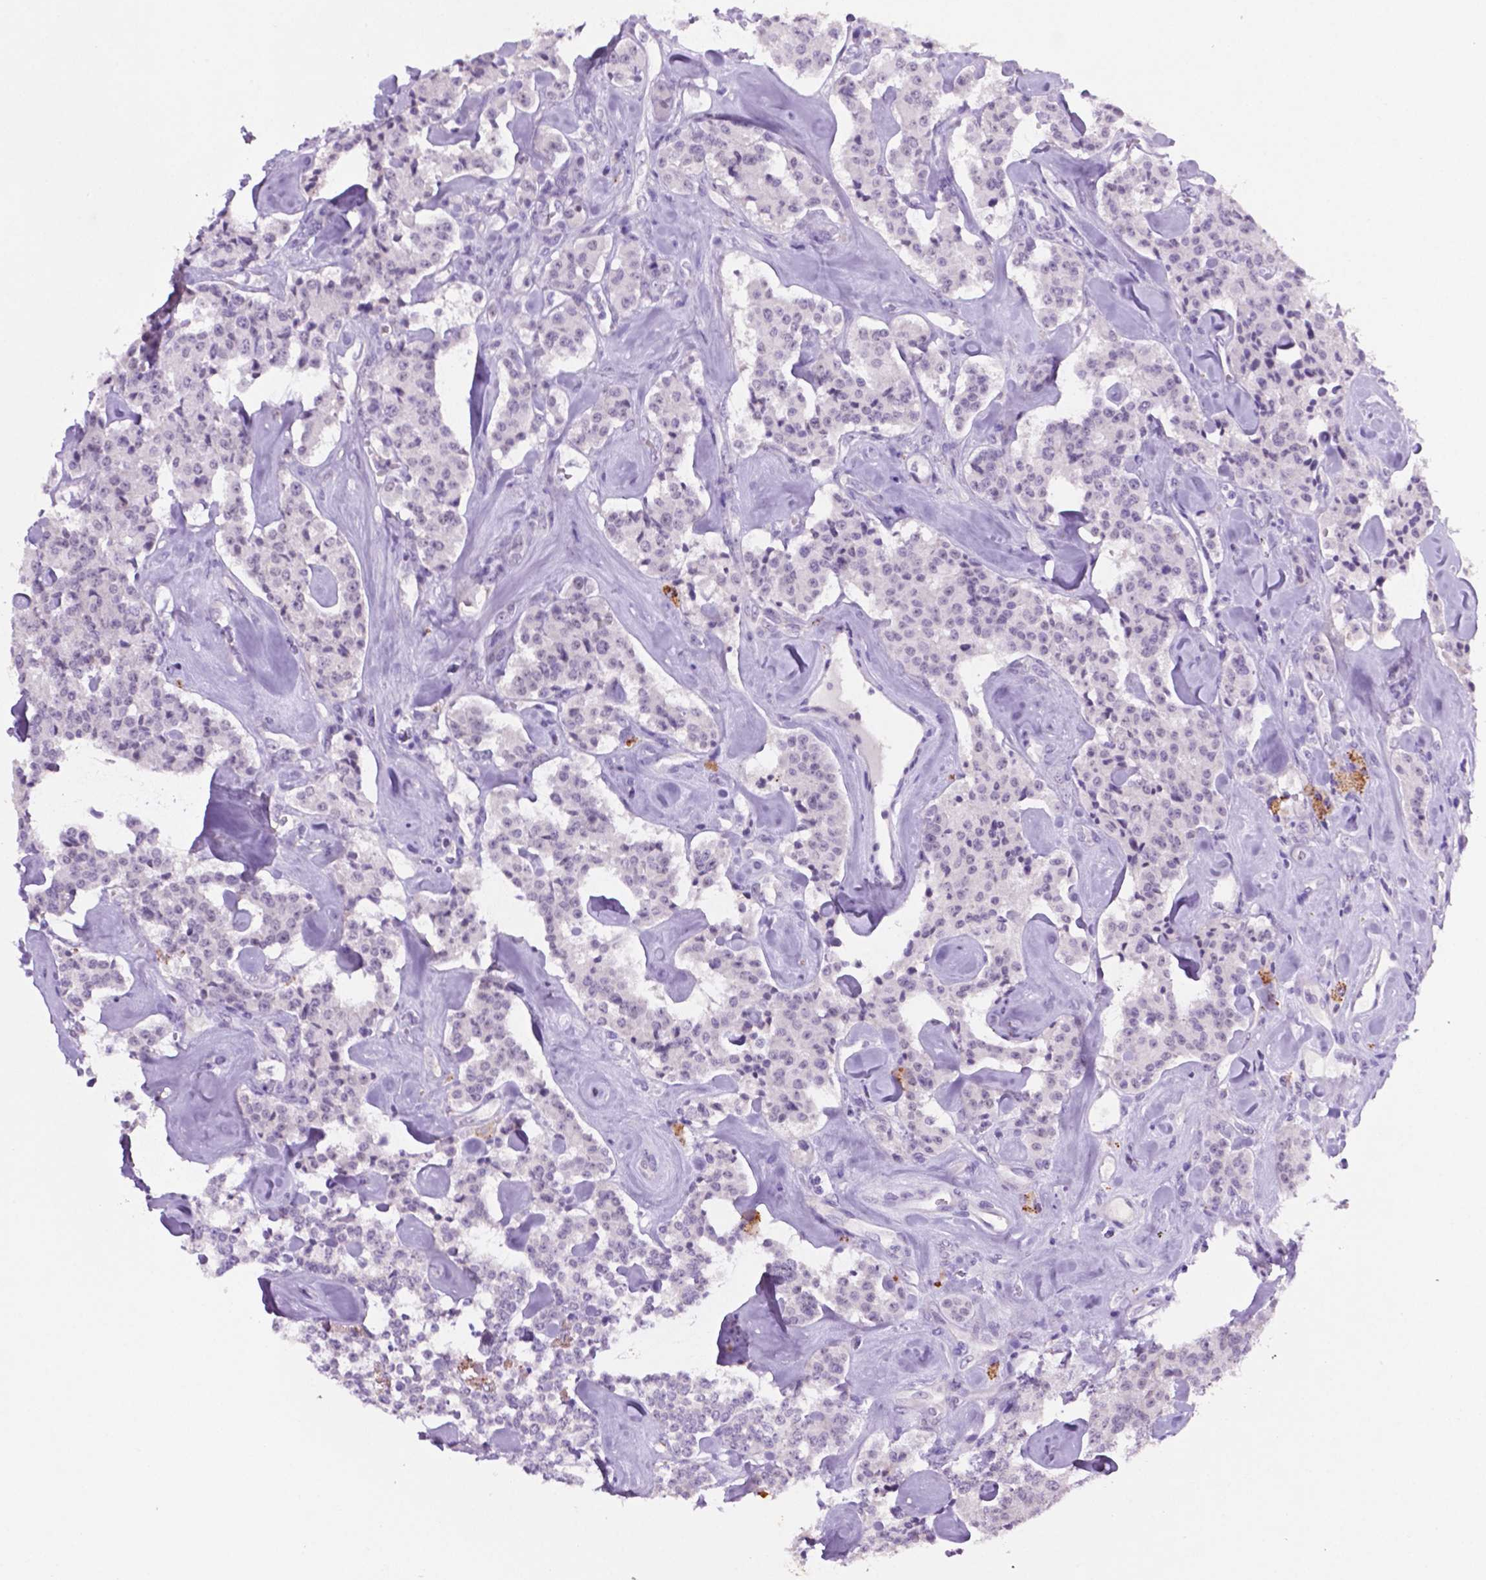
{"staining": {"intensity": "negative", "quantity": "none", "location": "none"}, "tissue": "carcinoid", "cell_type": "Tumor cells", "image_type": "cancer", "snomed": [{"axis": "morphology", "description": "Carcinoid, malignant, NOS"}, {"axis": "topography", "description": "Pancreas"}], "caption": "Immunohistochemical staining of malignant carcinoid displays no significant positivity in tumor cells.", "gene": "C18orf21", "patient": {"sex": "male", "age": 41}}